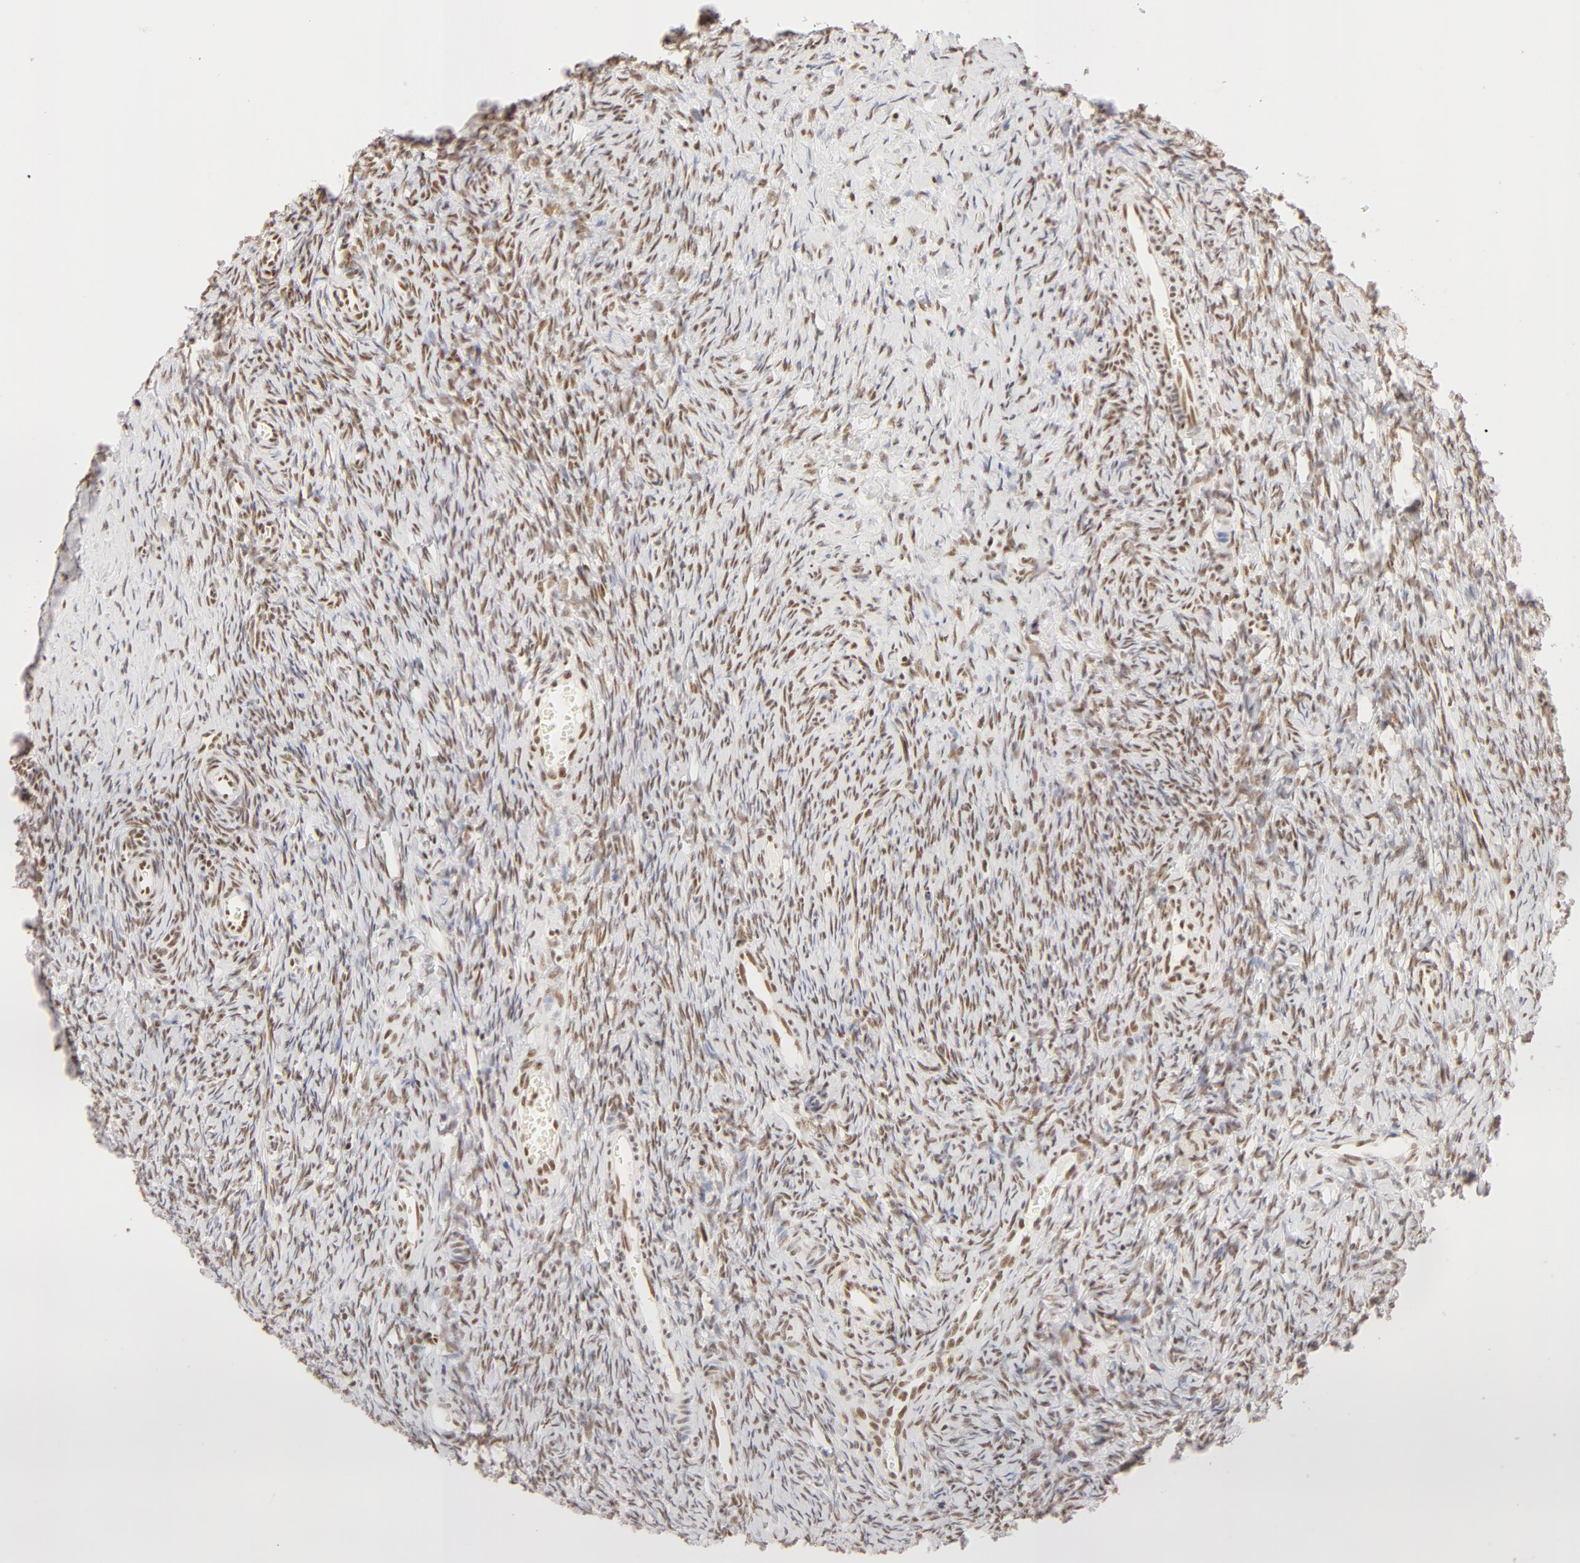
{"staining": {"intensity": "strong", "quantity": ">75%", "location": "nuclear"}, "tissue": "ovary", "cell_type": "Follicle cells", "image_type": "normal", "snomed": [{"axis": "morphology", "description": "Normal tissue, NOS"}, {"axis": "topography", "description": "Ovary"}], "caption": "IHC photomicrograph of normal ovary stained for a protein (brown), which demonstrates high levels of strong nuclear expression in approximately >75% of follicle cells.", "gene": "RBM39", "patient": {"sex": "female", "age": 32}}